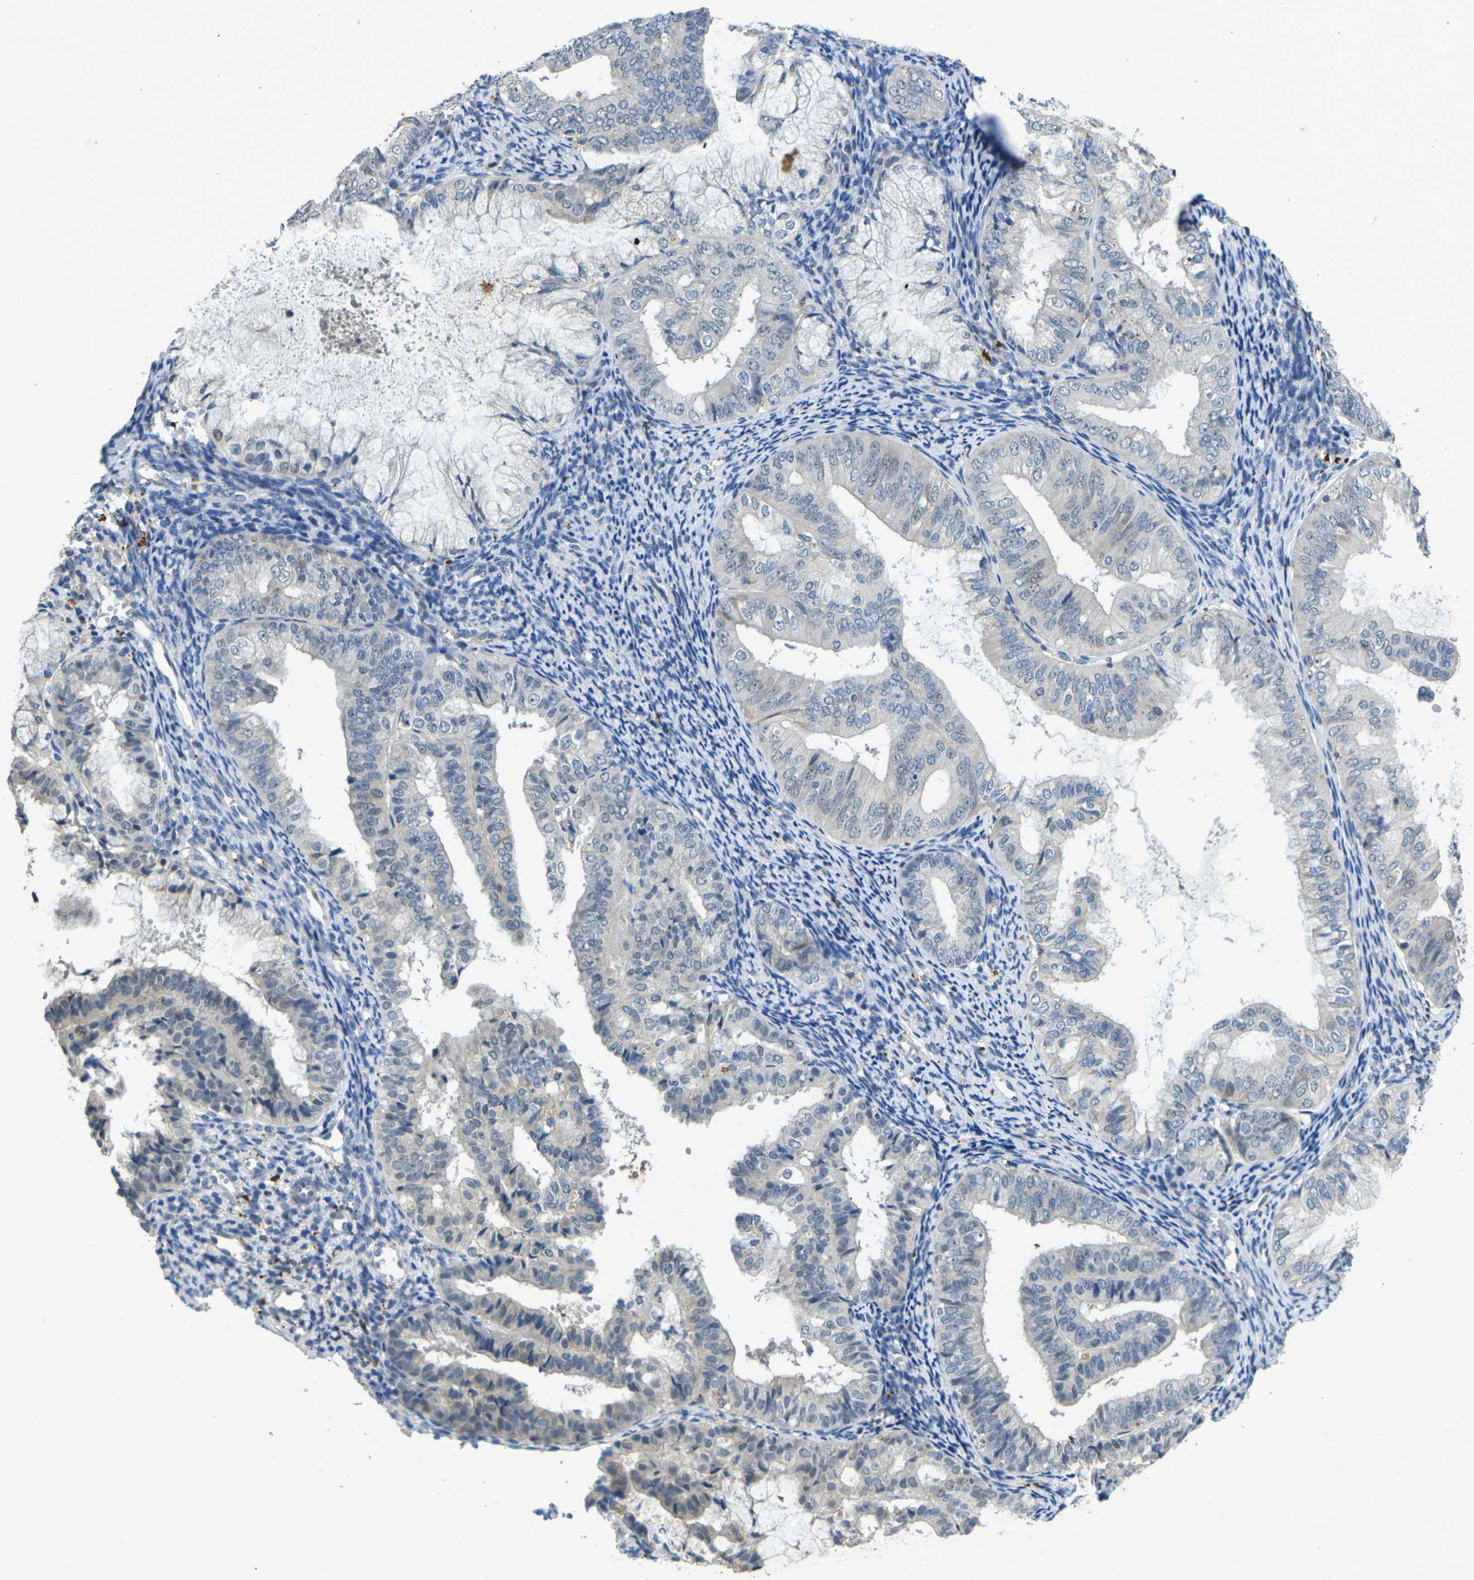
{"staining": {"intensity": "negative", "quantity": "none", "location": "none"}, "tissue": "endometrial cancer", "cell_type": "Tumor cells", "image_type": "cancer", "snomed": [{"axis": "morphology", "description": "Adenocarcinoma, NOS"}, {"axis": "topography", "description": "Endometrium"}], "caption": "This is an immunohistochemistry (IHC) image of adenocarcinoma (endometrial). There is no positivity in tumor cells.", "gene": "SIGLEC14", "patient": {"sex": "female", "age": 63}}